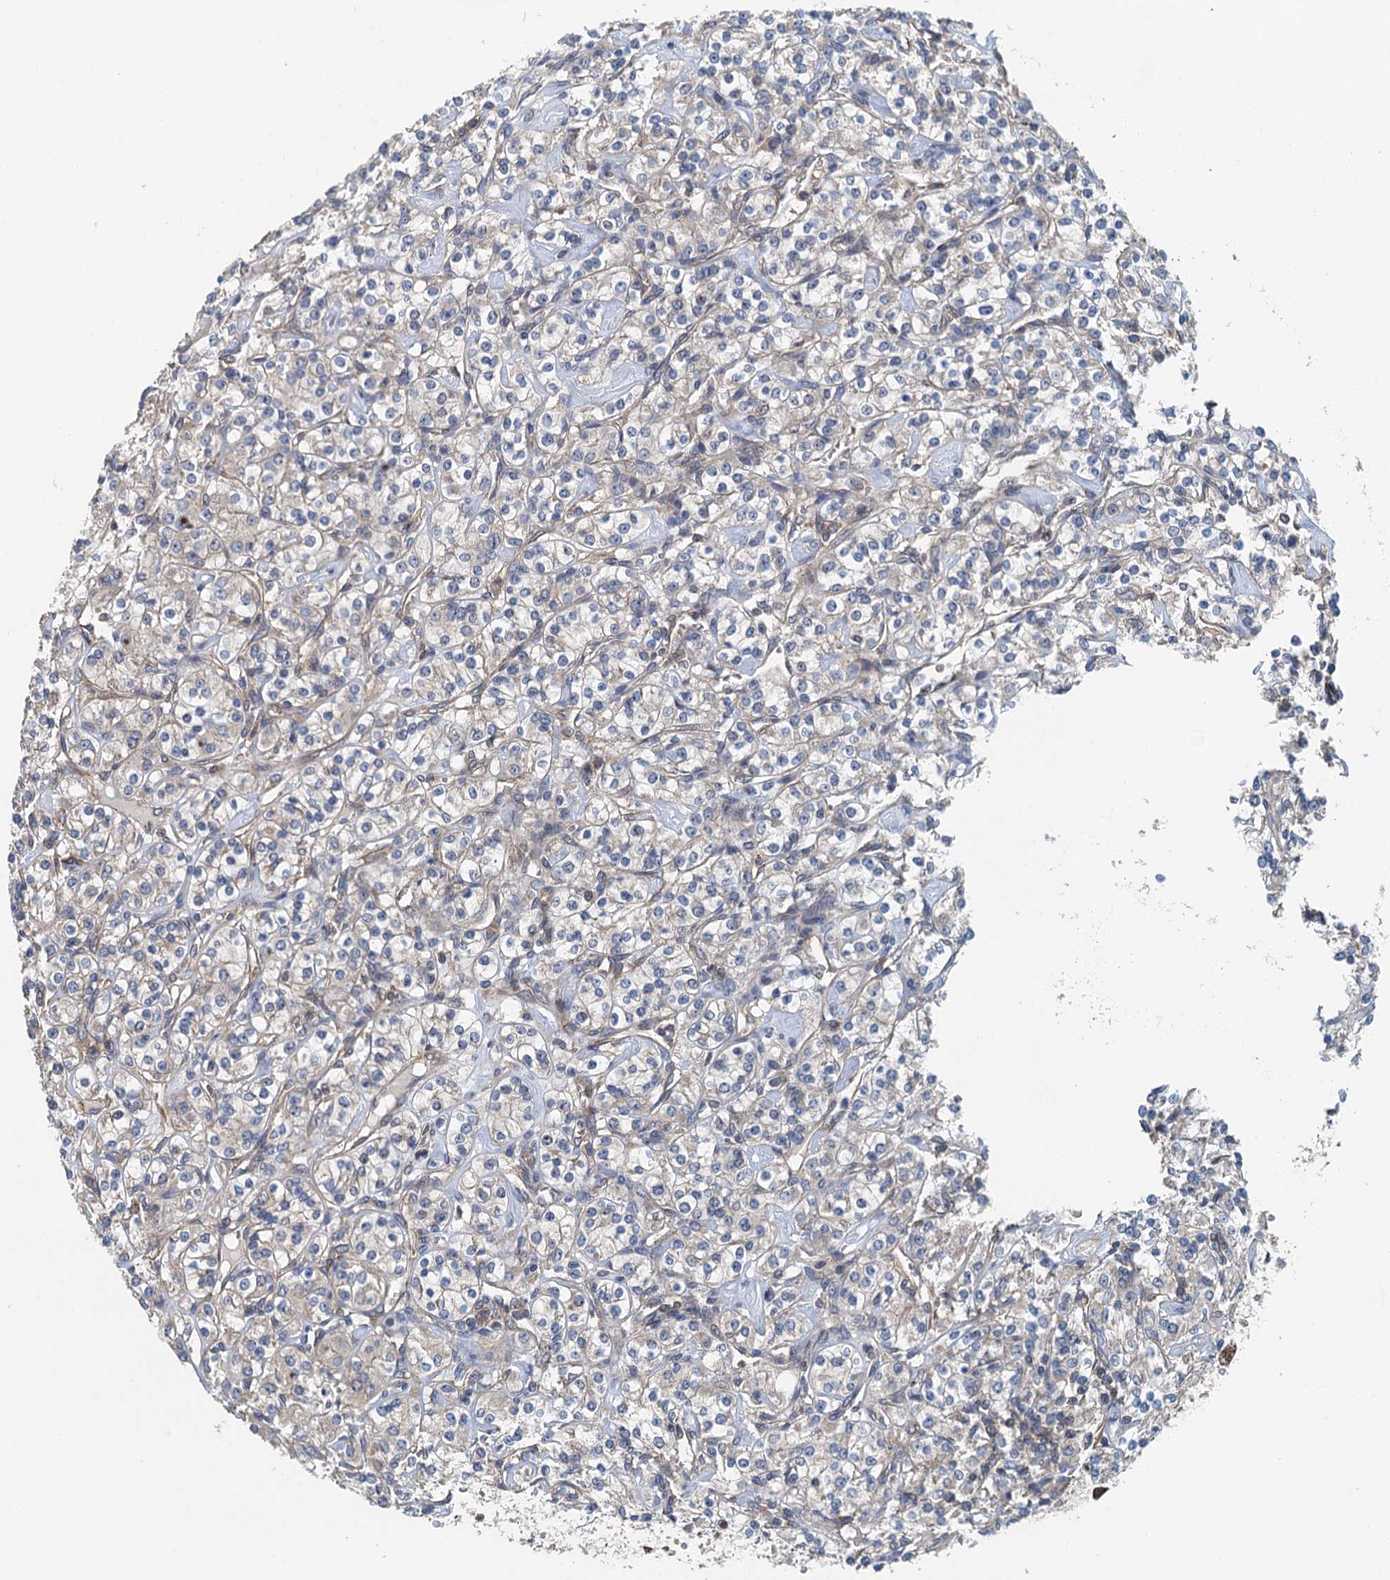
{"staining": {"intensity": "negative", "quantity": "none", "location": "none"}, "tissue": "renal cancer", "cell_type": "Tumor cells", "image_type": "cancer", "snomed": [{"axis": "morphology", "description": "Adenocarcinoma, NOS"}, {"axis": "topography", "description": "Kidney"}], "caption": "Renal cancer was stained to show a protein in brown. There is no significant positivity in tumor cells.", "gene": "PPP1R14D", "patient": {"sex": "male", "age": 77}}